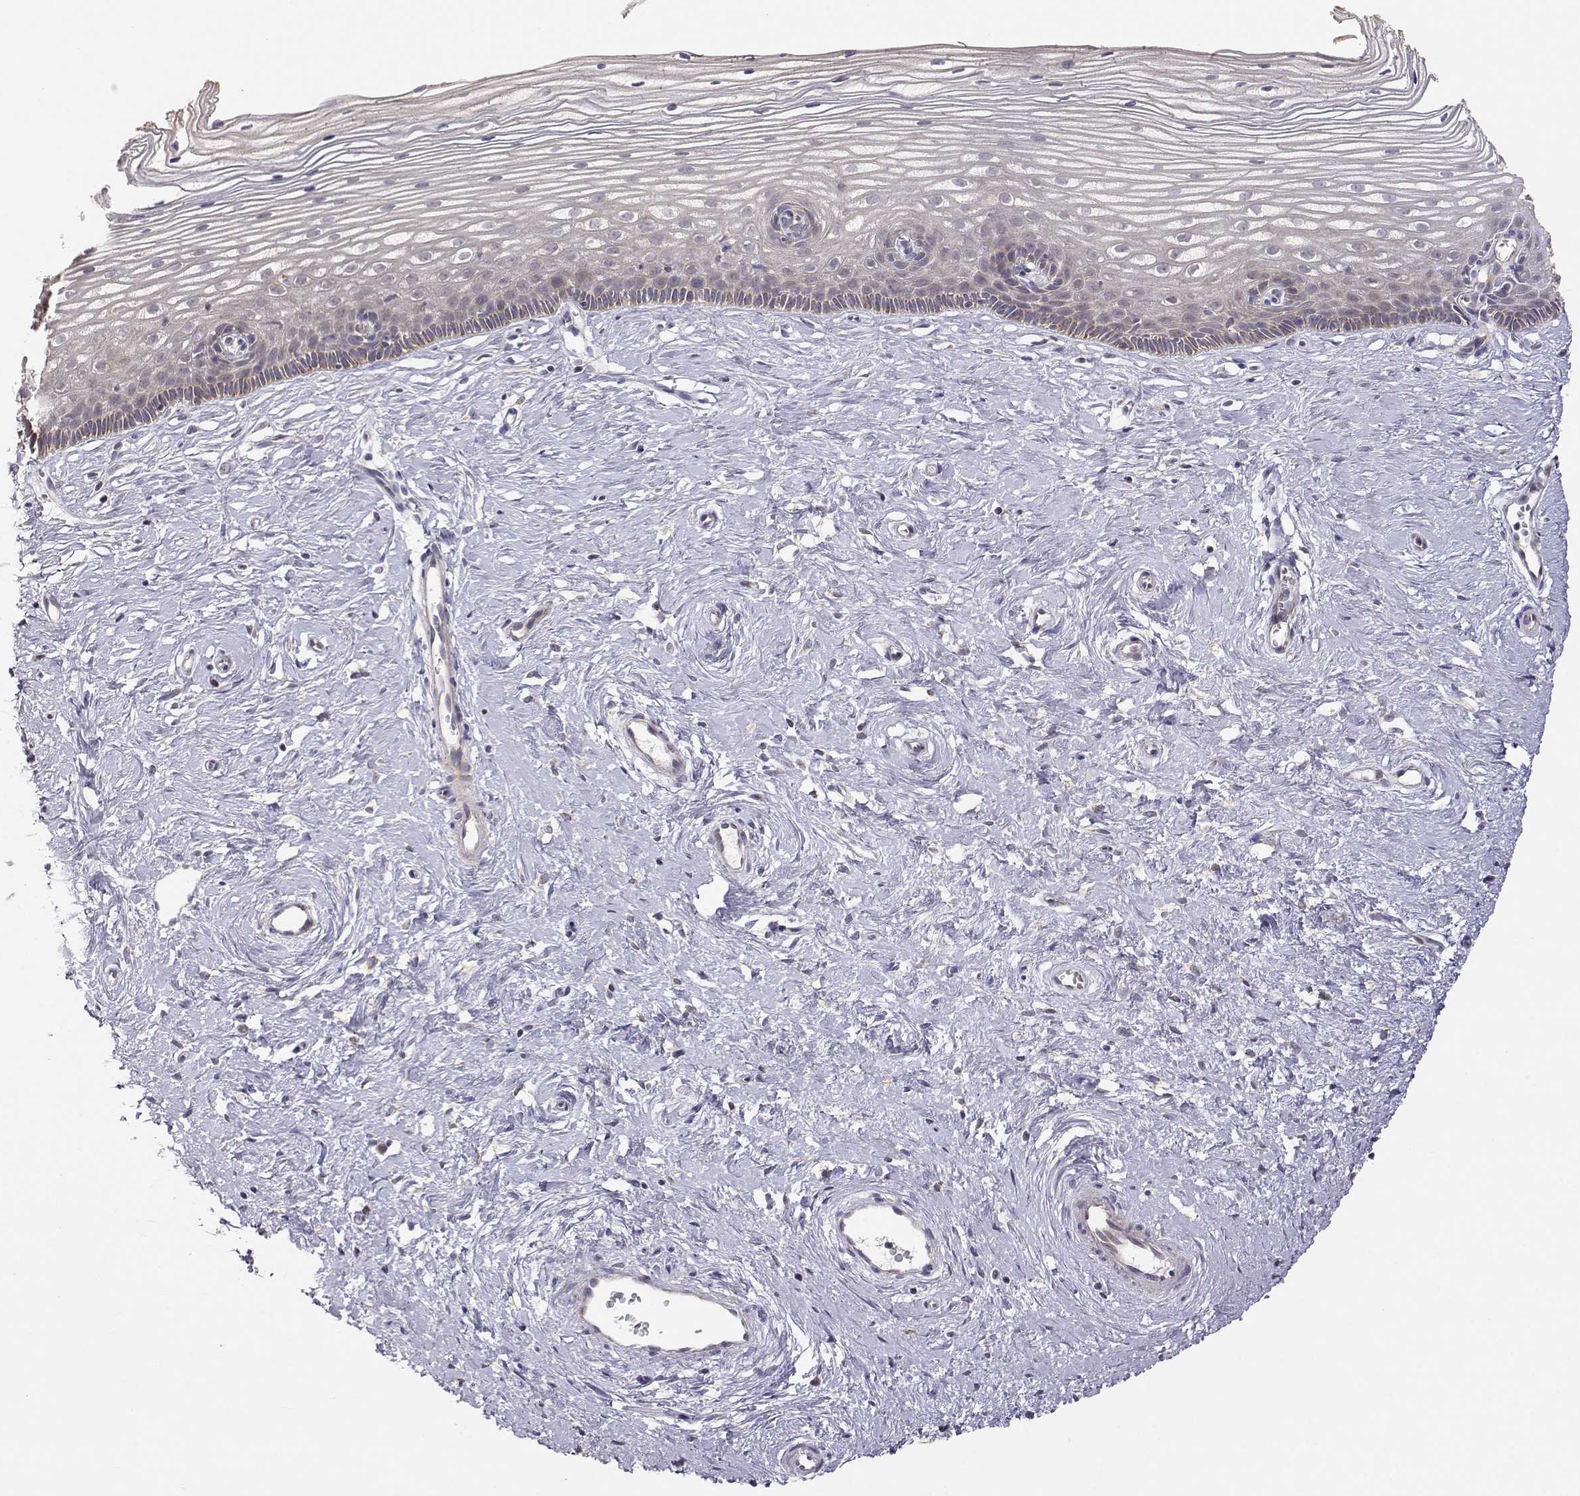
{"staining": {"intensity": "moderate", "quantity": "25%-75%", "location": "cytoplasmic/membranous"}, "tissue": "cervix", "cell_type": "Glandular cells", "image_type": "normal", "snomed": [{"axis": "morphology", "description": "Normal tissue, NOS"}, {"axis": "topography", "description": "Cervix"}], "caption": "Immunohistochemistry (IHC) image of benign cervix: cervix stained using immunohistochemistry reveals medium levels of moderate protein expression localized specifically in the cytoplasmic/membranous of glandular cells, appearing as a cytoplasmic/membranous brown color.", "gene": "EXOG", "patient": {"sex": "female", "age": 40}}